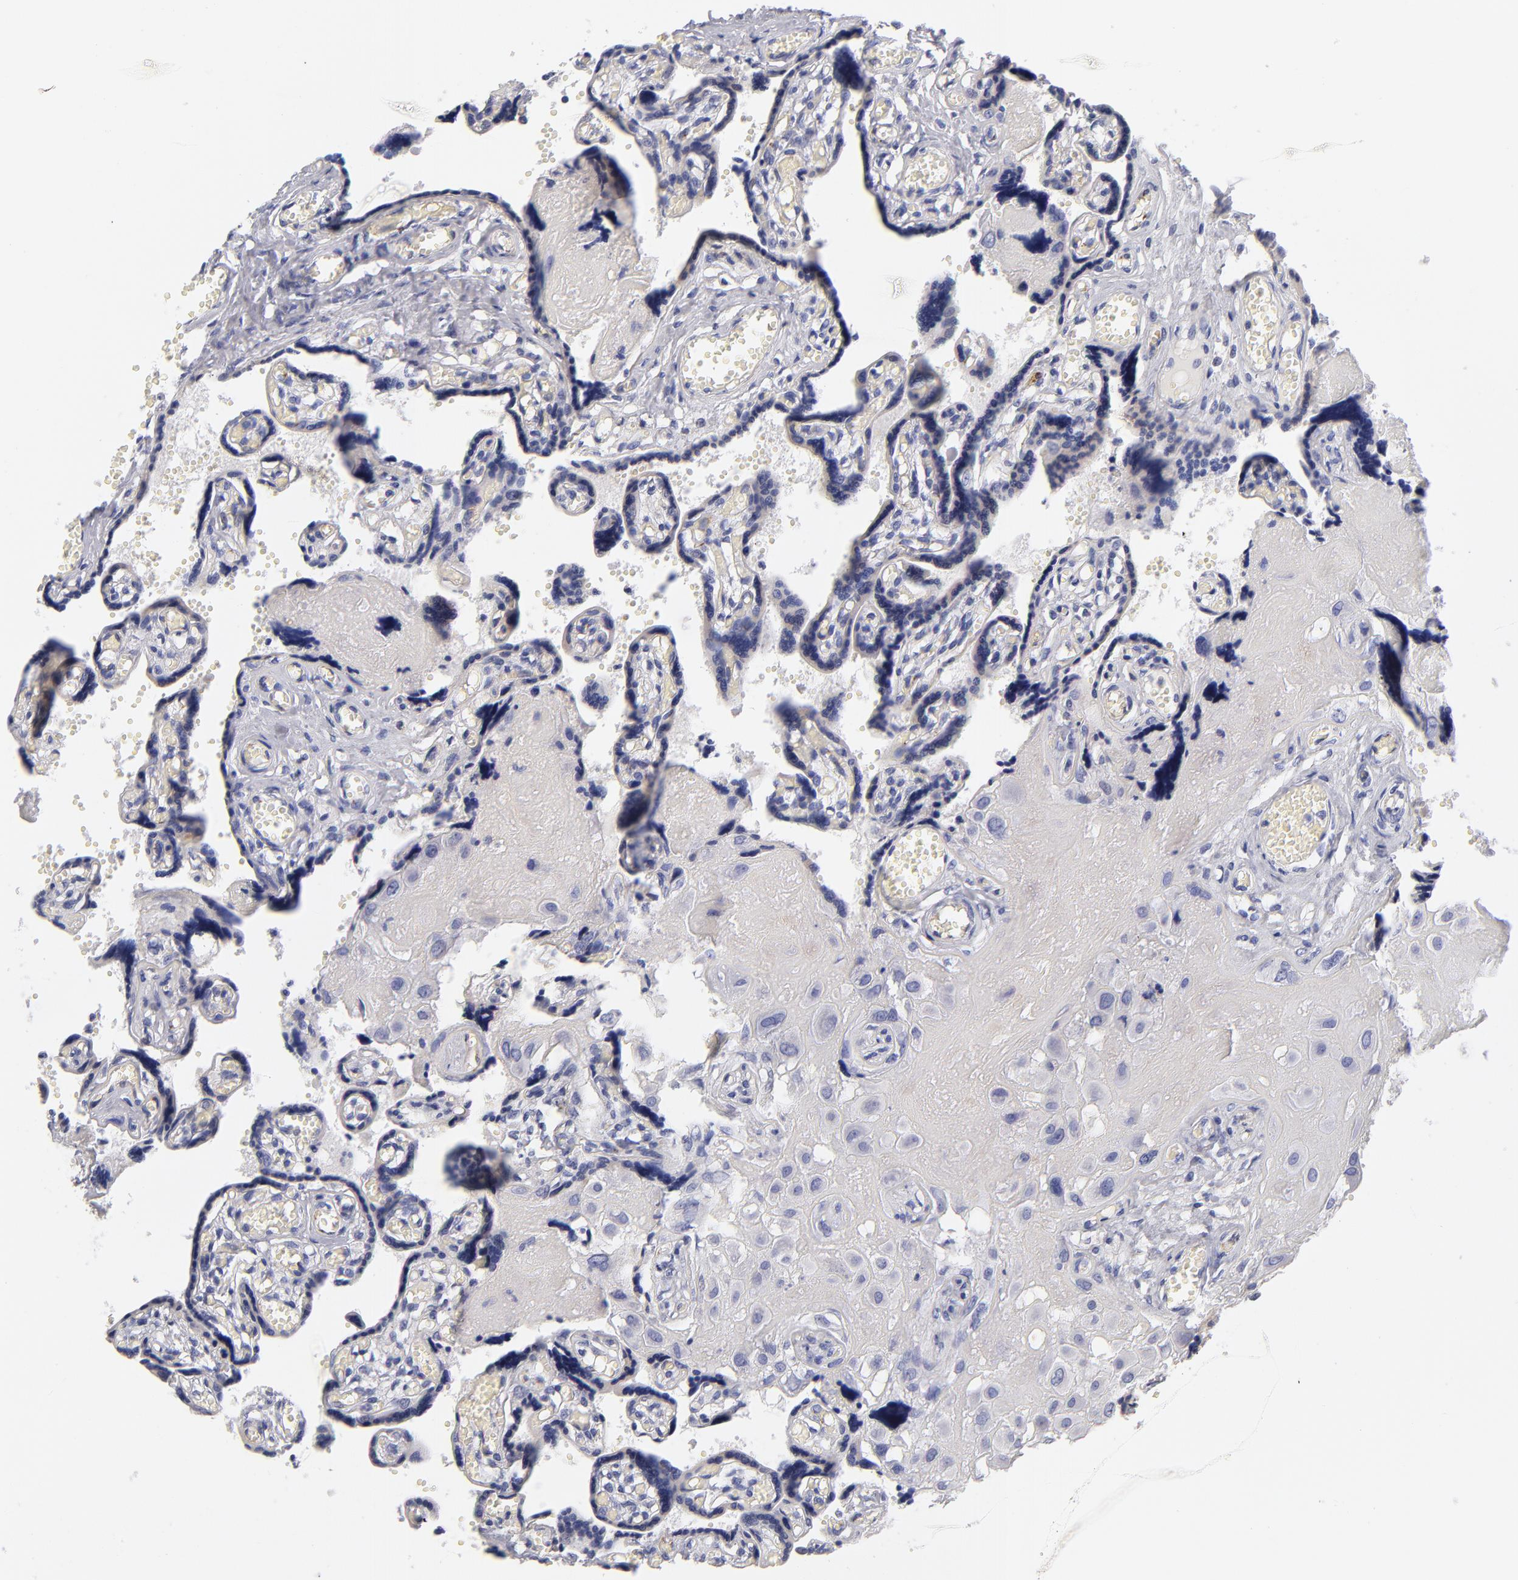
{"staining": {"intensity": "negative", "quantity": "none", "location": "none"}, "tissue": "placenta", "cell_type": "Decidual cells", "image_type": "normal", "snomed": [{"axis": "morphology", "description": "Normal tissue, NOS"}, {"axis": "morphology", "description": "Degeneration, NOS"}, {"axis": "topography", "description": "Placenta"}], "caption": "Decidual cells show no significant protein expression in normal placenta.", "gene": "PLVAP", "patient": {"sex": "female", "age": 35}}